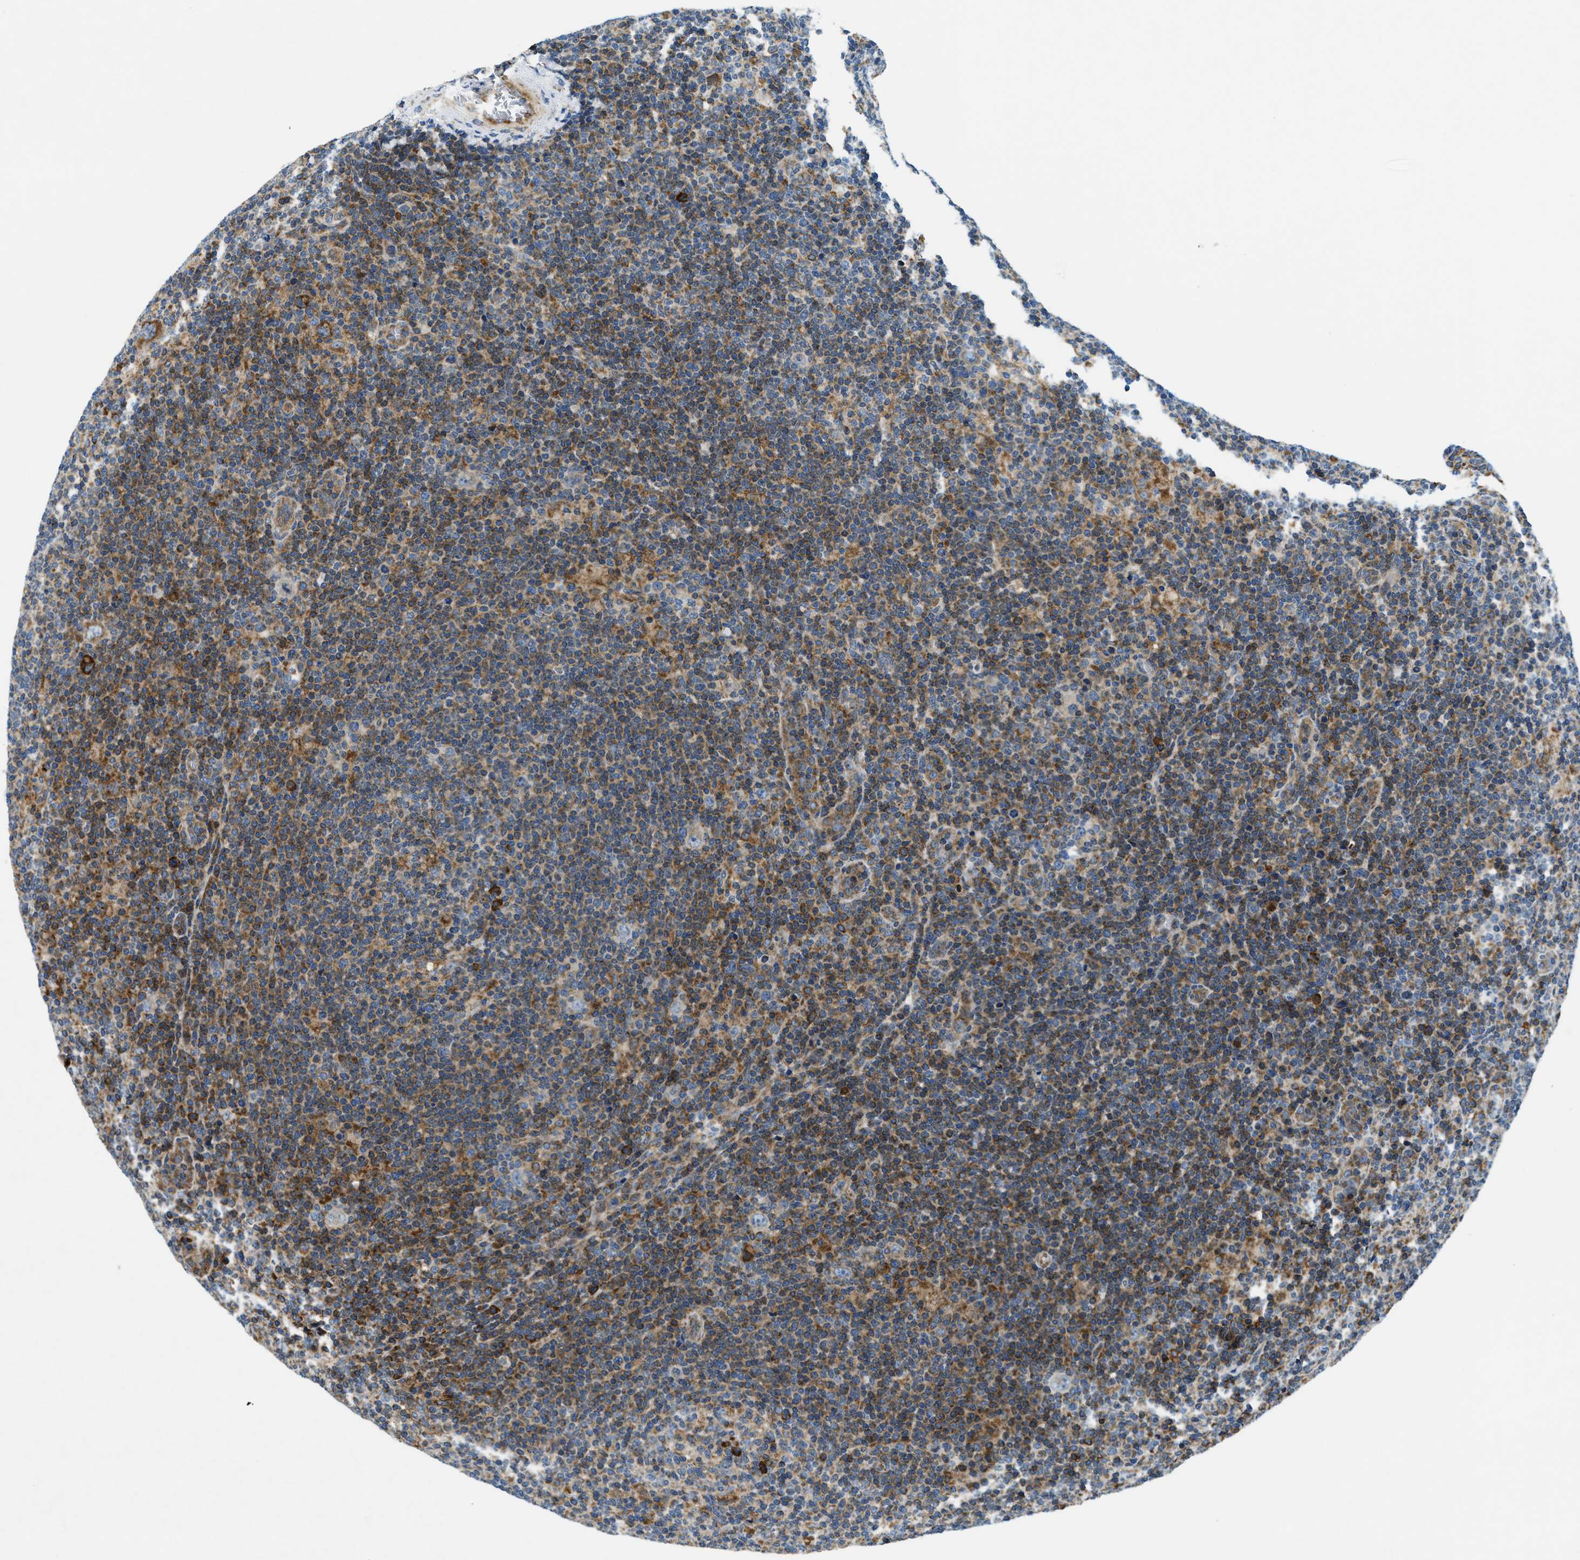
{"staining": {"intensity": "moderate", "quantity": "<25%", "location": "cytoplasmic/membranous"}, "tissue": "lymphoma", "cell_type": "Tumor cells", "image_type": "cancer", "snomed": [{"axis": "morphology", "description": "Hodgkin's disease, NOS"}, {"axis": "topography", "description": "Lymph node"}], "caption": "Immunohistochemistry (IHC) staining of Hodgkin's disease, which exhibits low levels of moderate cytoplasmic/membranous staining in approximately <25% of tumor cells indicating moderate cytoplasmic/membranous protein staining. The staining was performed using DAB (brown) for protein detection and nuclei were counterstained in hematoxylin (blue).", "gene": "CSPG4", "patient": {"sex": "female", "age": 57}}